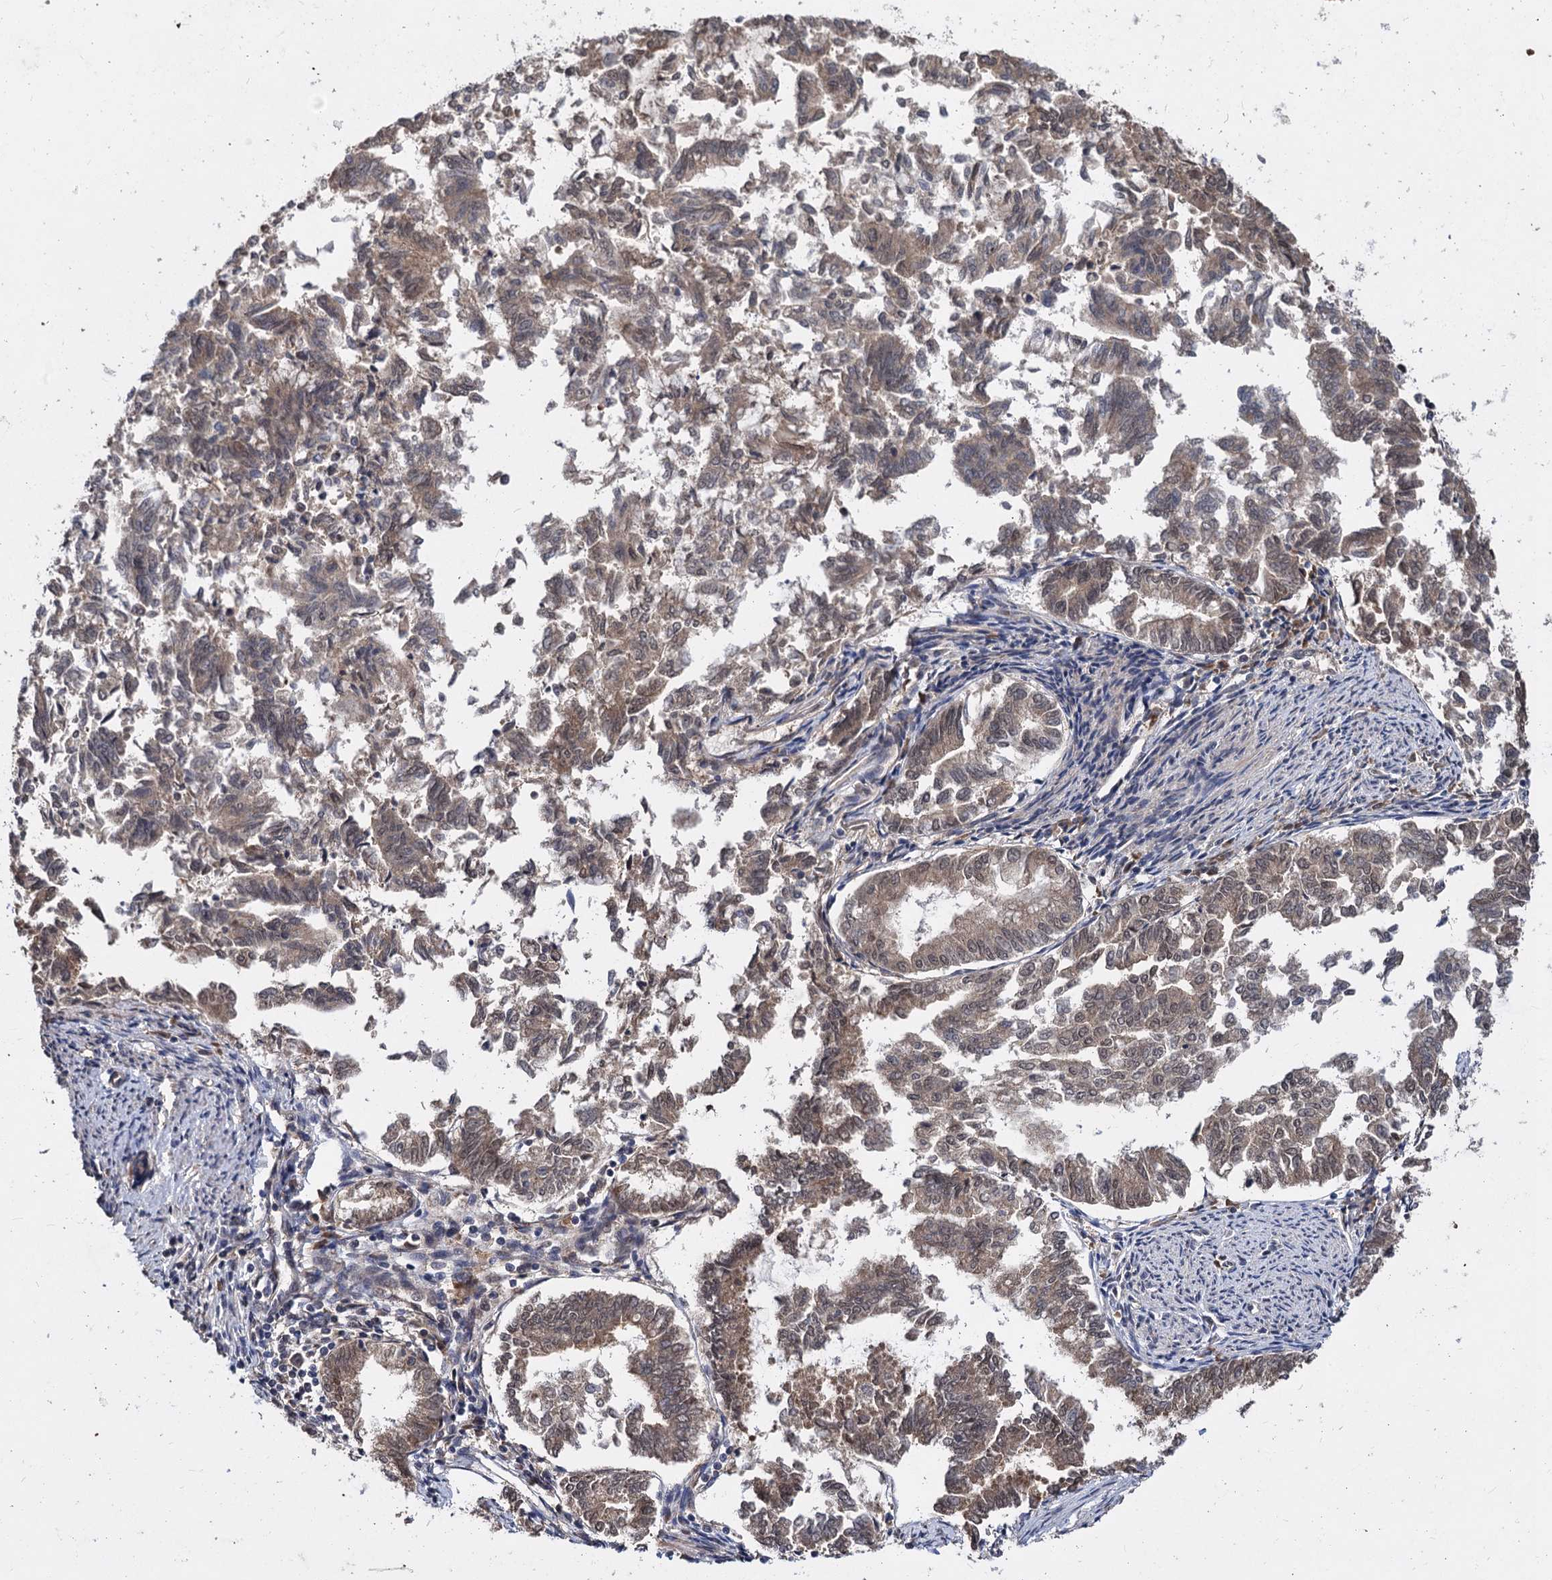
{"staining": {"intensity": "weak", "quantity": "25%-75%", "location": "cytoplasmic/membranous"}, "tissue": "endometrial cancer", "cell_type": "Tumor cells", "image_type": "cancer", "snomed": [{"axis": "morphology", "description": "Adenocarcinoma, NOS"}, {"axis": "topography", "description": "Endometrium"}], "caption": "Immunohistochemistry micrograph of neoplastic tissue: human adenocarcinoma (endometrial) stained using immunohistochemistry (IHC) exhibits low levels of weak protein expression localized specifically in the cytoplasmic/membranous of tumor cells, appearing as a cytoplasmic/membranous brown color.", "gene": "PSMD4", "patient": {"sex": "female", "age": 79}}